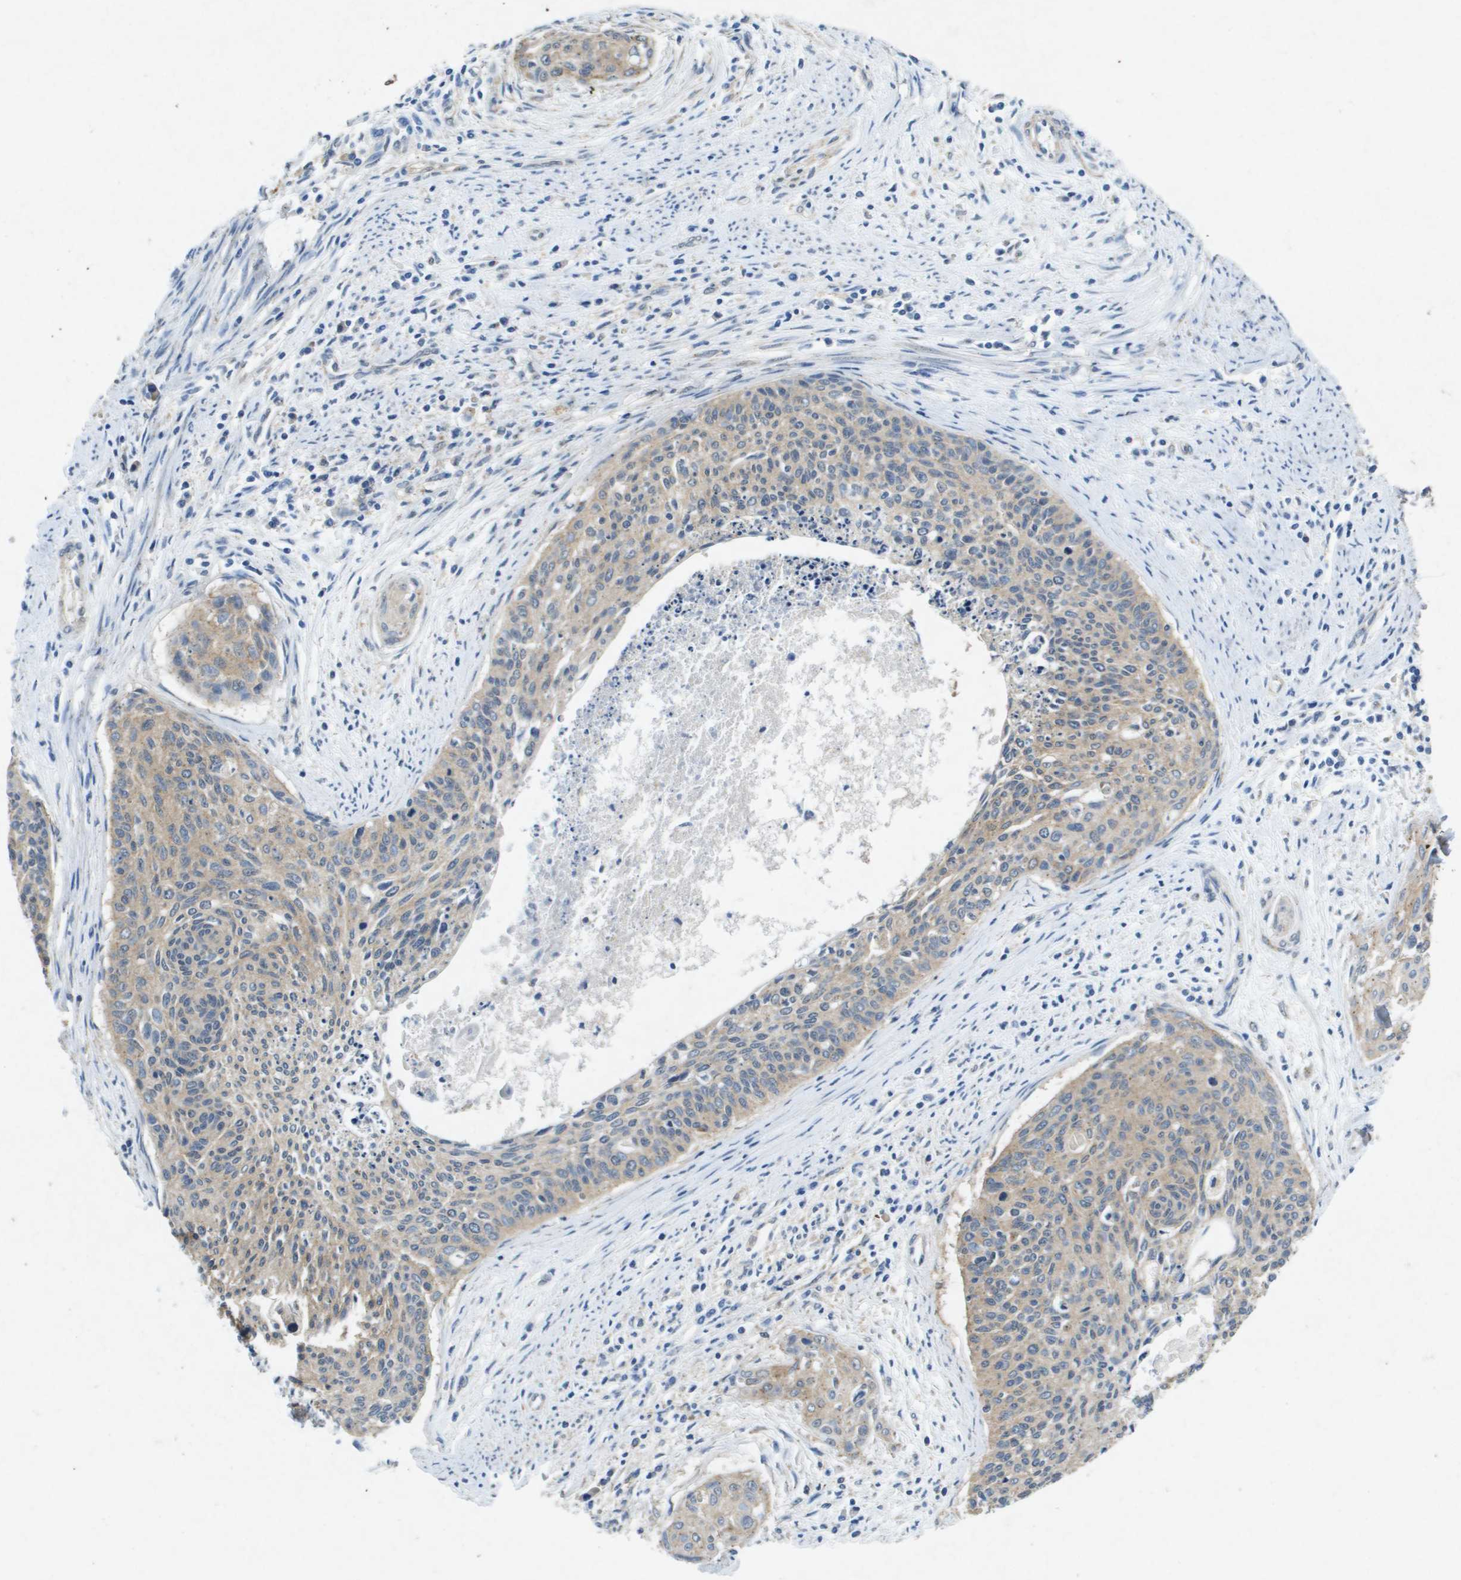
{"staining": {"intensity": "weak", "quantity": "<25%", "location": "cytoplasmic/membranous"}, "tissue": "cervical cancer", "cell_type": "Tumor cells", "image_type": "cancer", "snomed": [{"axis": "morphology", "description": "Squamous cell carcinoma, NOS"}, {"axis": "topography", "description": "Cervix"}], "caption": "Squamous cell carcinoma (cervical) stained for a protein using immunohistochemistry (IHC) demonstrates no staining tumor cells.", "gene": "PTPRT", "patient": {"sex": "female", "age": 55}}